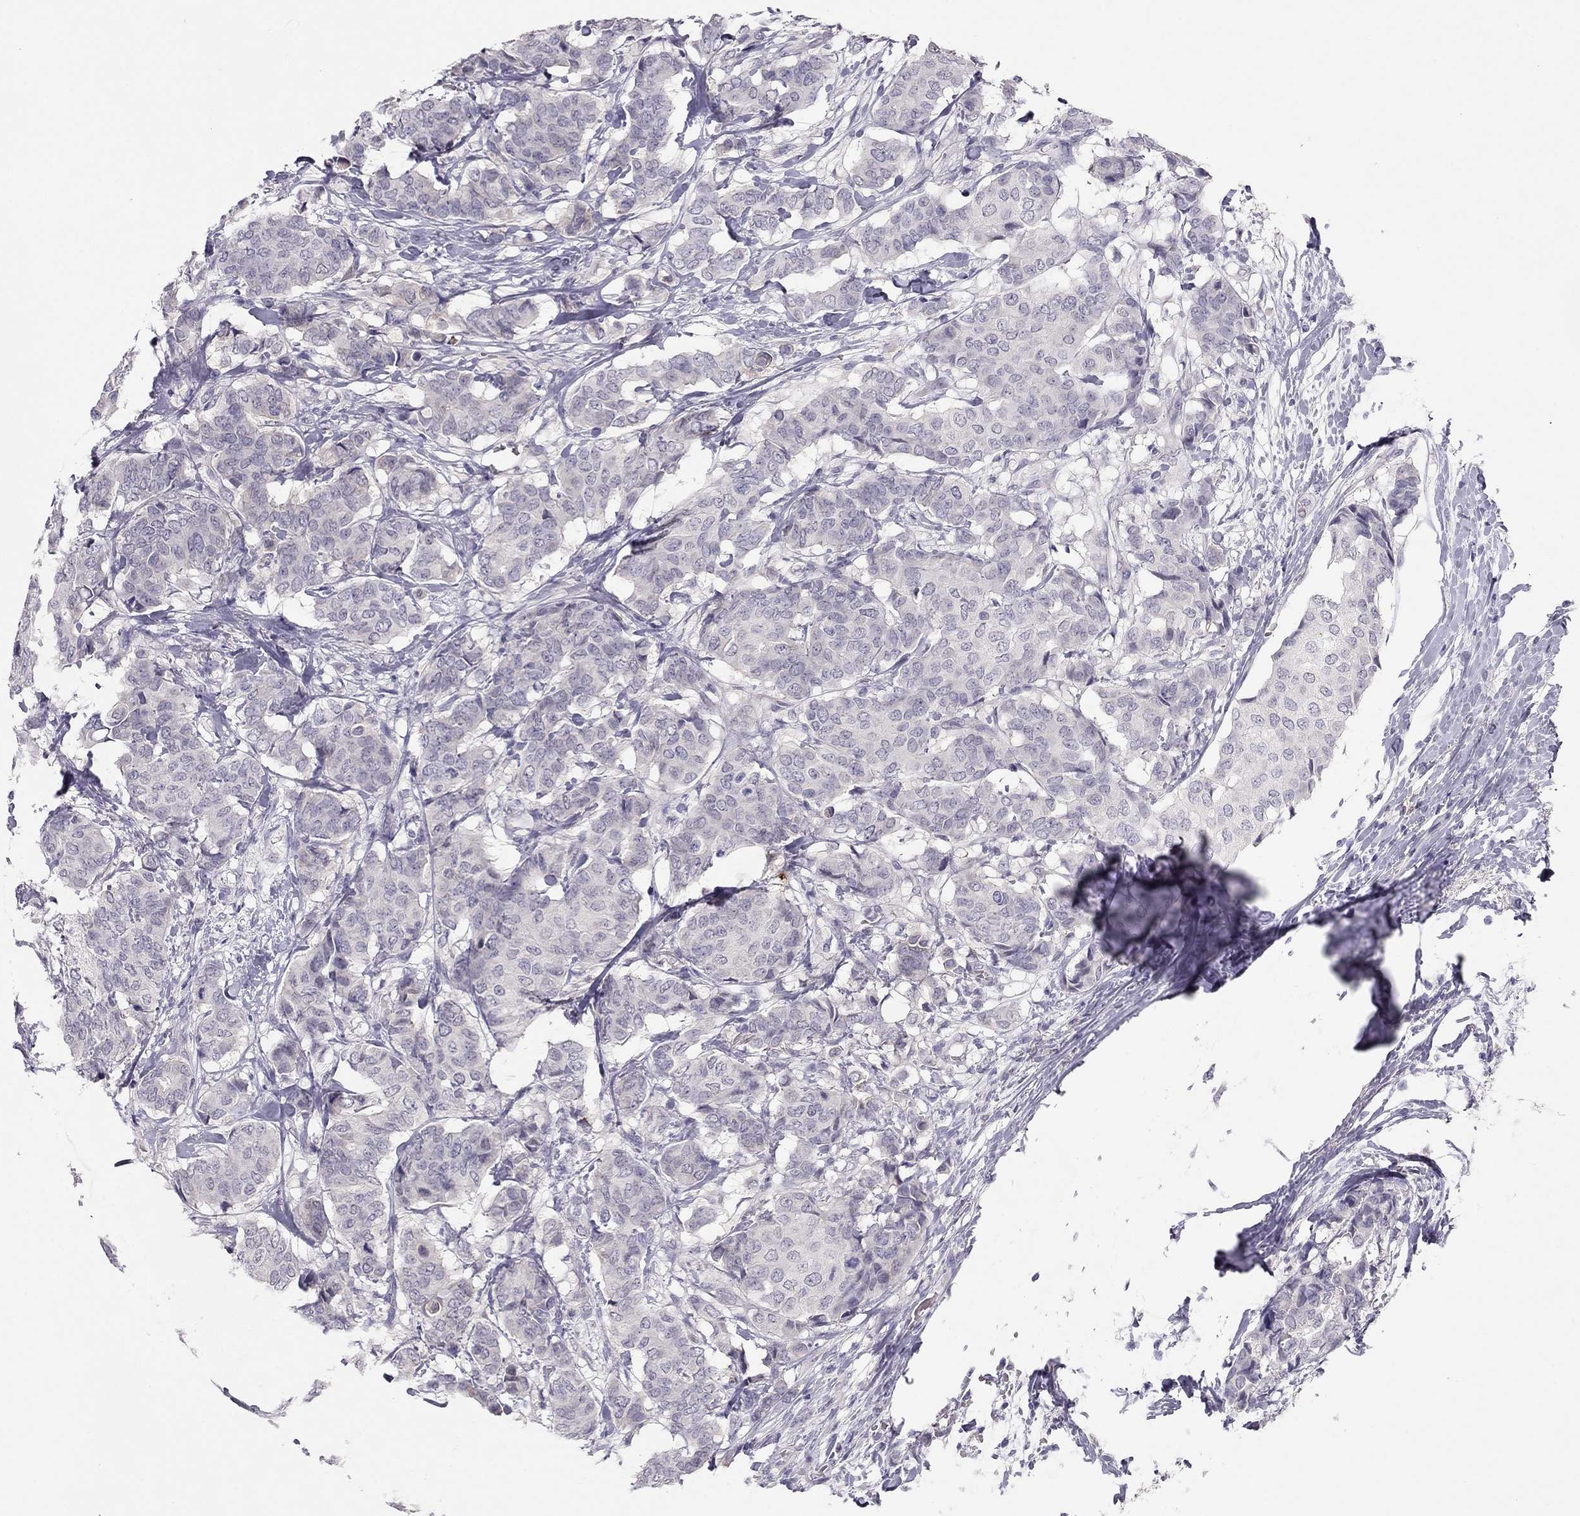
{"staining": {"intensity": "negative", "quantity": "none", "location": "none"}, "tissue": "breast cancer", "cell_type": "Tumor cells", "image_type": "cancer", "snomed": [{"axis": "morphology", "description": "Duct carcinoma"}, {"axis": "topography", "description": "Breast"}], "caption": "Tumor cells show no significant expression in breast cancer. (DAB (3,3'-diaminobenzidine) immunohistochemistry with hematoxylin counter stain).", "gene": "ADORA2A", "patient": {"sex": "female", "age": 75}}